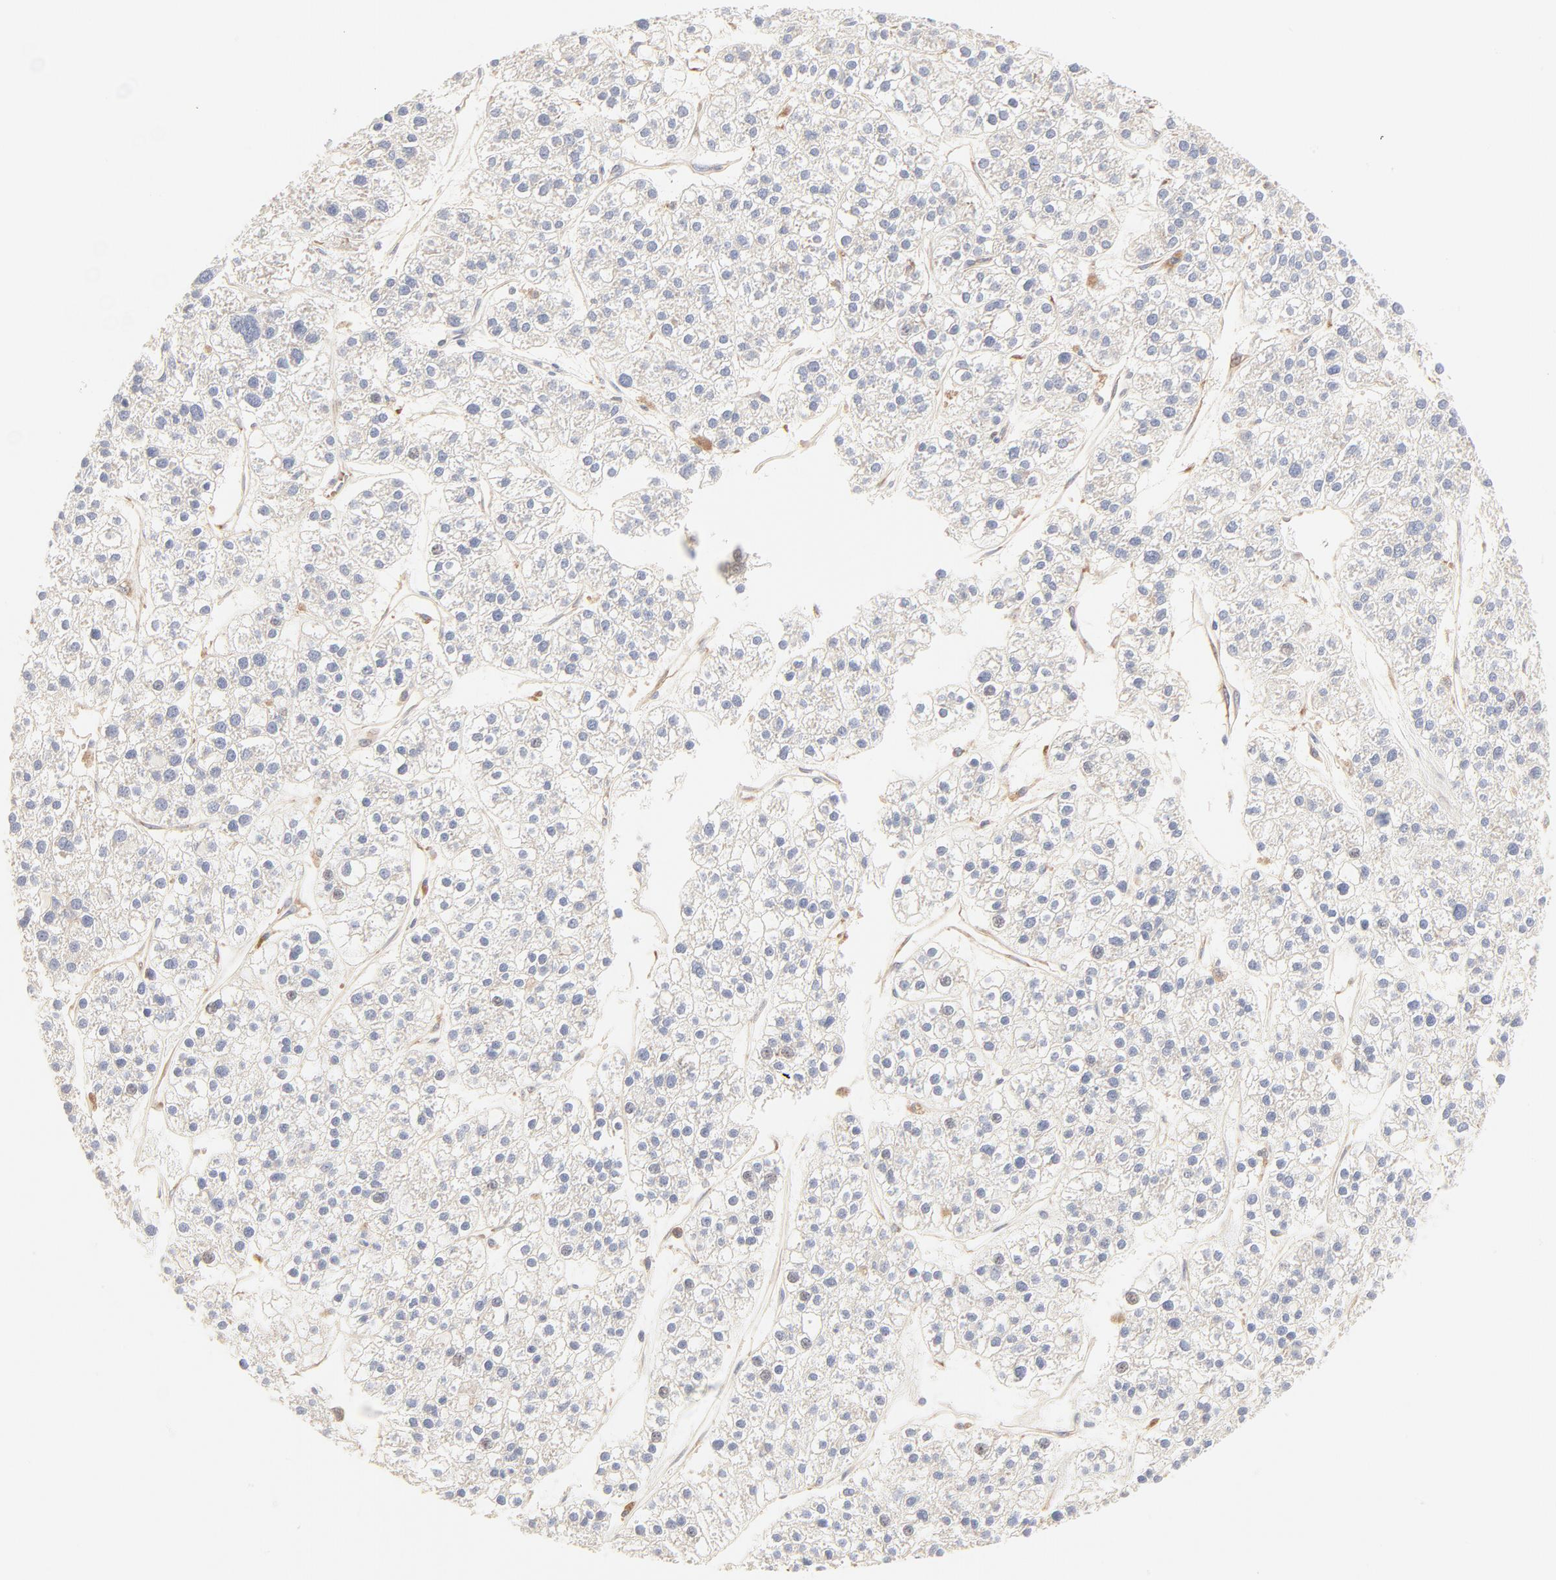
{"staining": {"intensity": "negative", "quantity": "none", "location": "none"}, "tissue": "liver cancer", "cell_type": "Tumor cells", "image_type": "cancer", "snomed": [{"axis": "morphology", "description": "Carcinoma, Hepatocellular, NOS"}, {"axis": "topography", "description": "Liver"}], "caption": "Protein analysis of liver cancer reveals no significant positivity in tumor cells.", "gene": "RPS20", "patient": {"sex": "female", "age": 85}}